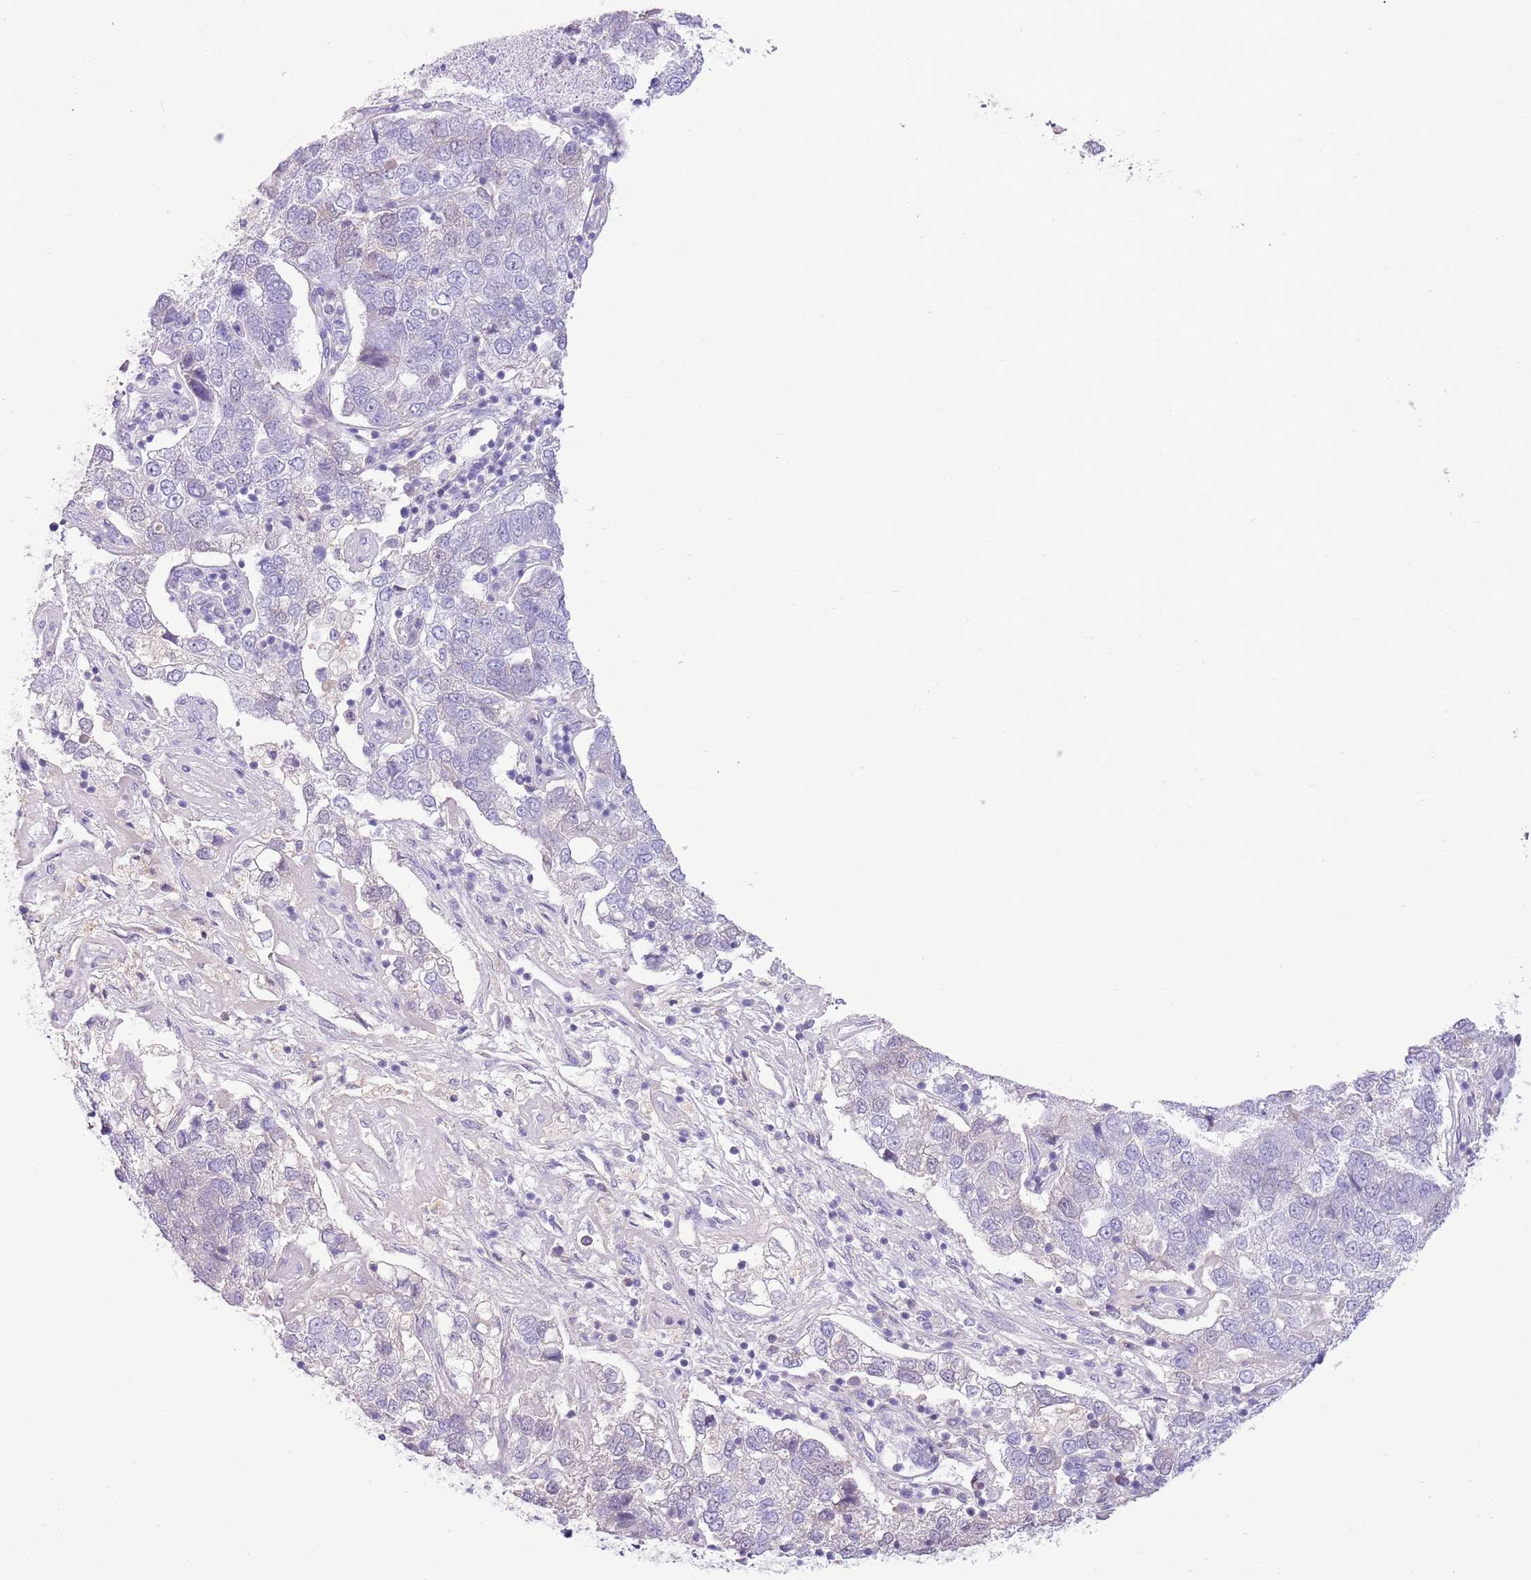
{"staining": {"intensity": "negative", "quantity": "none", "location": "none"}, "tissue": "pancreatic cancer", "cell_type": "Tumor cells", "image_type": "cancer", "snomed": [{"axis": "morphology", "description": "Adenocarcinoma, NOS"}, {"axis": "topography", "description": "Pancreas"}], "caption": "A high-resolution photomicrograph shows immunohistochemistry staining of adenocarcinoma (pancreatic), which displays no significant positivity in tumor cells.", "gene": "TOX2", "patient": {"sex": "female", "age": 61}}